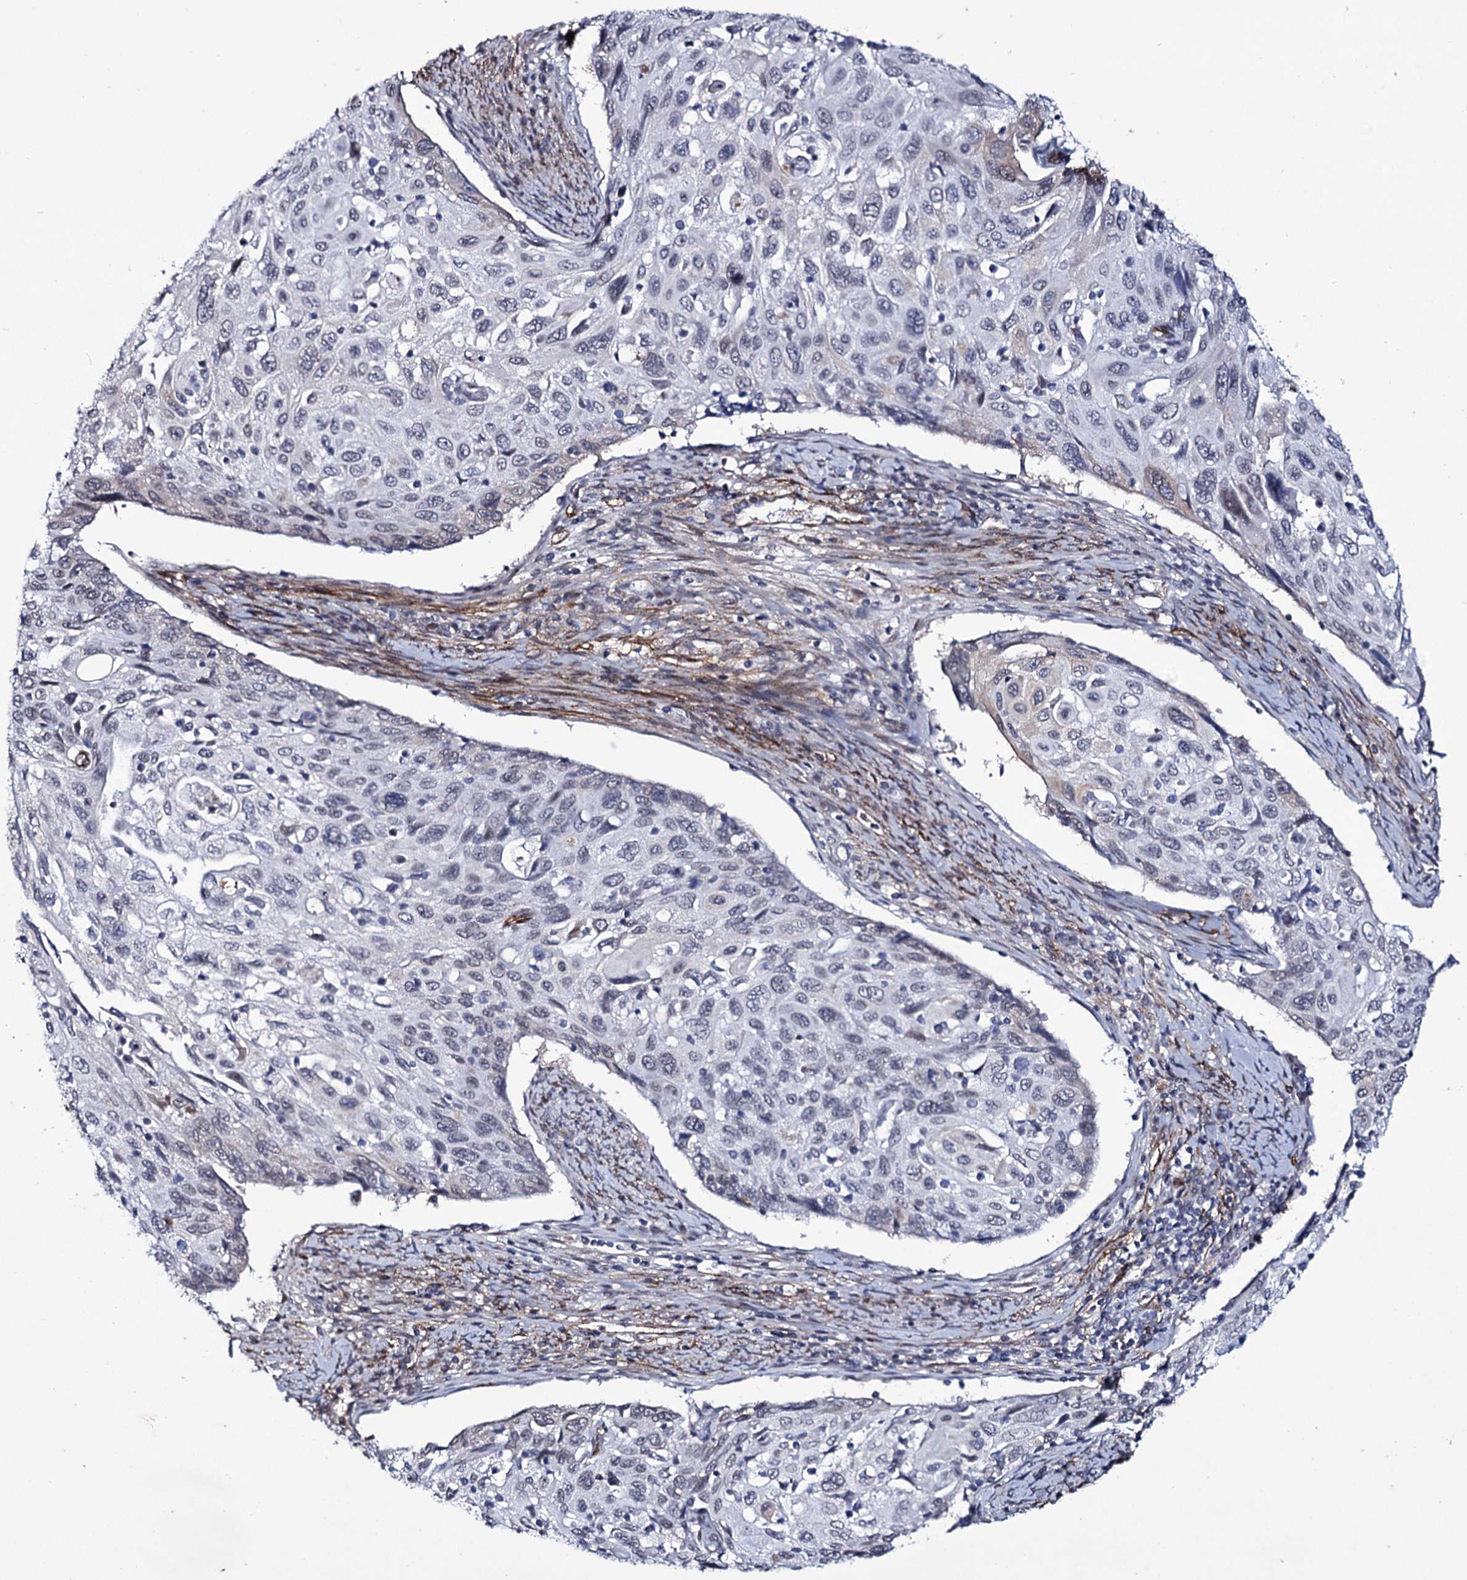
{"staining": {"intensity": "negative", "quantity": "none", "location": "none"}, "tissue": "cervical cancer", "cell_type": "Tumor cells", "image_type": "cancer", "snomed": [{"axis": "morphology", "description": "Squamous cell carcinoma, NOS"}, {"axis": "topography", "description": "Cervix"}], "caption": "This is an immunohistochemistry (IHC) histopathology image of human cervical cancer (squamous cell carcinoma). There is no expression in tumor cells.", "gene": "ZC3H12C", "patient": {"sex": "female", "age": 70}}